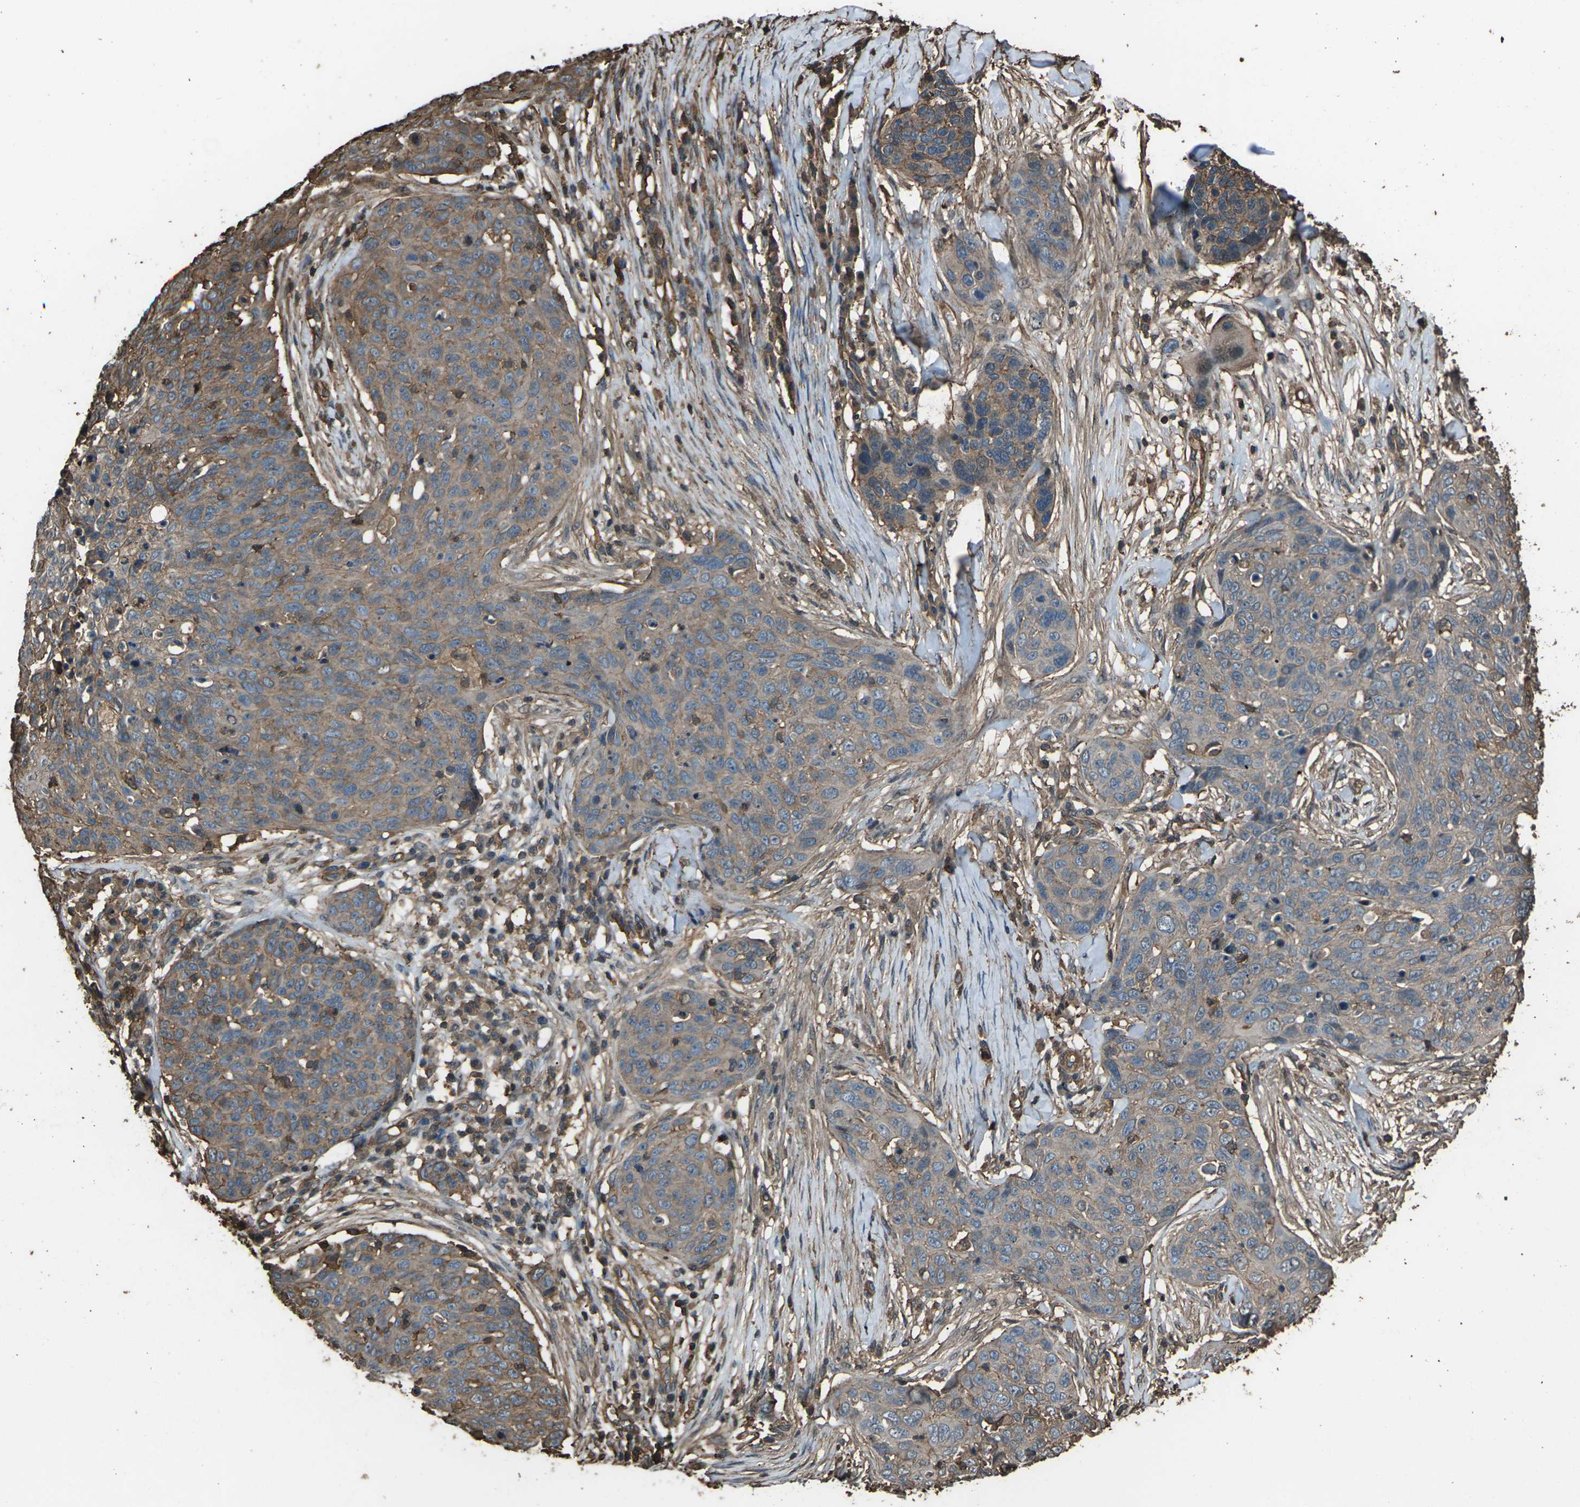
{"staining": {"intensity": "moderate", "quantity": "25%-75%", "location": "cytoplasmic/membranous"}, "tissue": "skin cancer", "cell_type": "Tumor cells", "image_type": "cancer", "snomed": [{"axis": "morphology", "description": "Squamous cell carcinoma in situ, NOS"}, {"axis": "morphology", "description": "Squamous cell carcinoma, NOS"}, {"axis": "topography", "description": "Skin"}], "caption": "The micrograph demonstrates a brown stain indicating the presence of a protein in the cytoplasmic/membranous of tumor cells in skin squamous cell carcinoma.", "gene": "DHPS", "patient": {"sex": "male", "age": 93}}